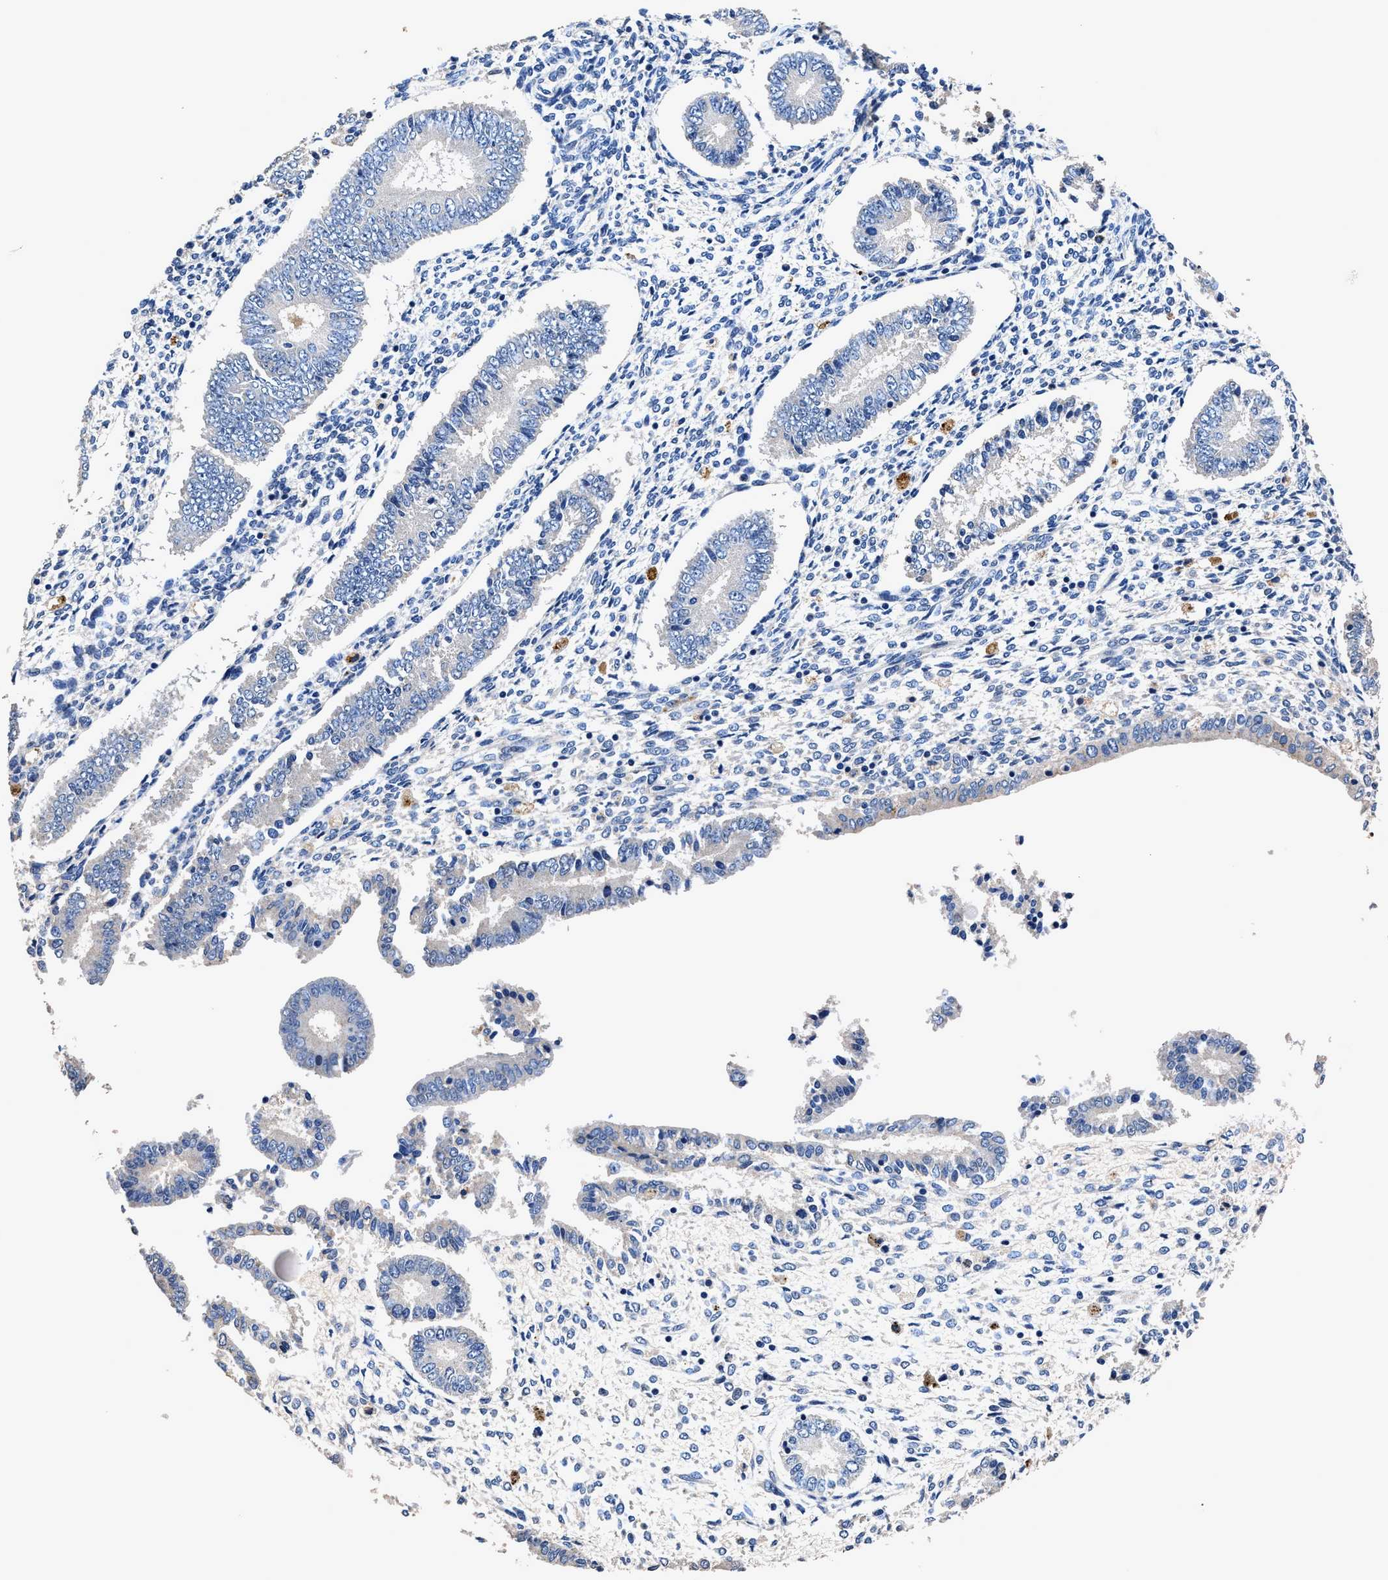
{"staining": {"intensity": "negative", "quantity": "none", "location": "none"}, "tissue": "endometrium", "cell_type": "Cells in endometrial stroma", "image_type": "normal", "snomed": [{"axis": "morphology", "description": "Normal tissue, NOS"}, {"axis": "topography", "description": "Endometrium"}], "caption": "IHC histopathology image of unremarkable endometrium stained for a protein (brown), which demonstrates no positivity in cells in endometrial stroma.", "gene": "UBR4", "patient": {"sex": "female", "age": 42}}